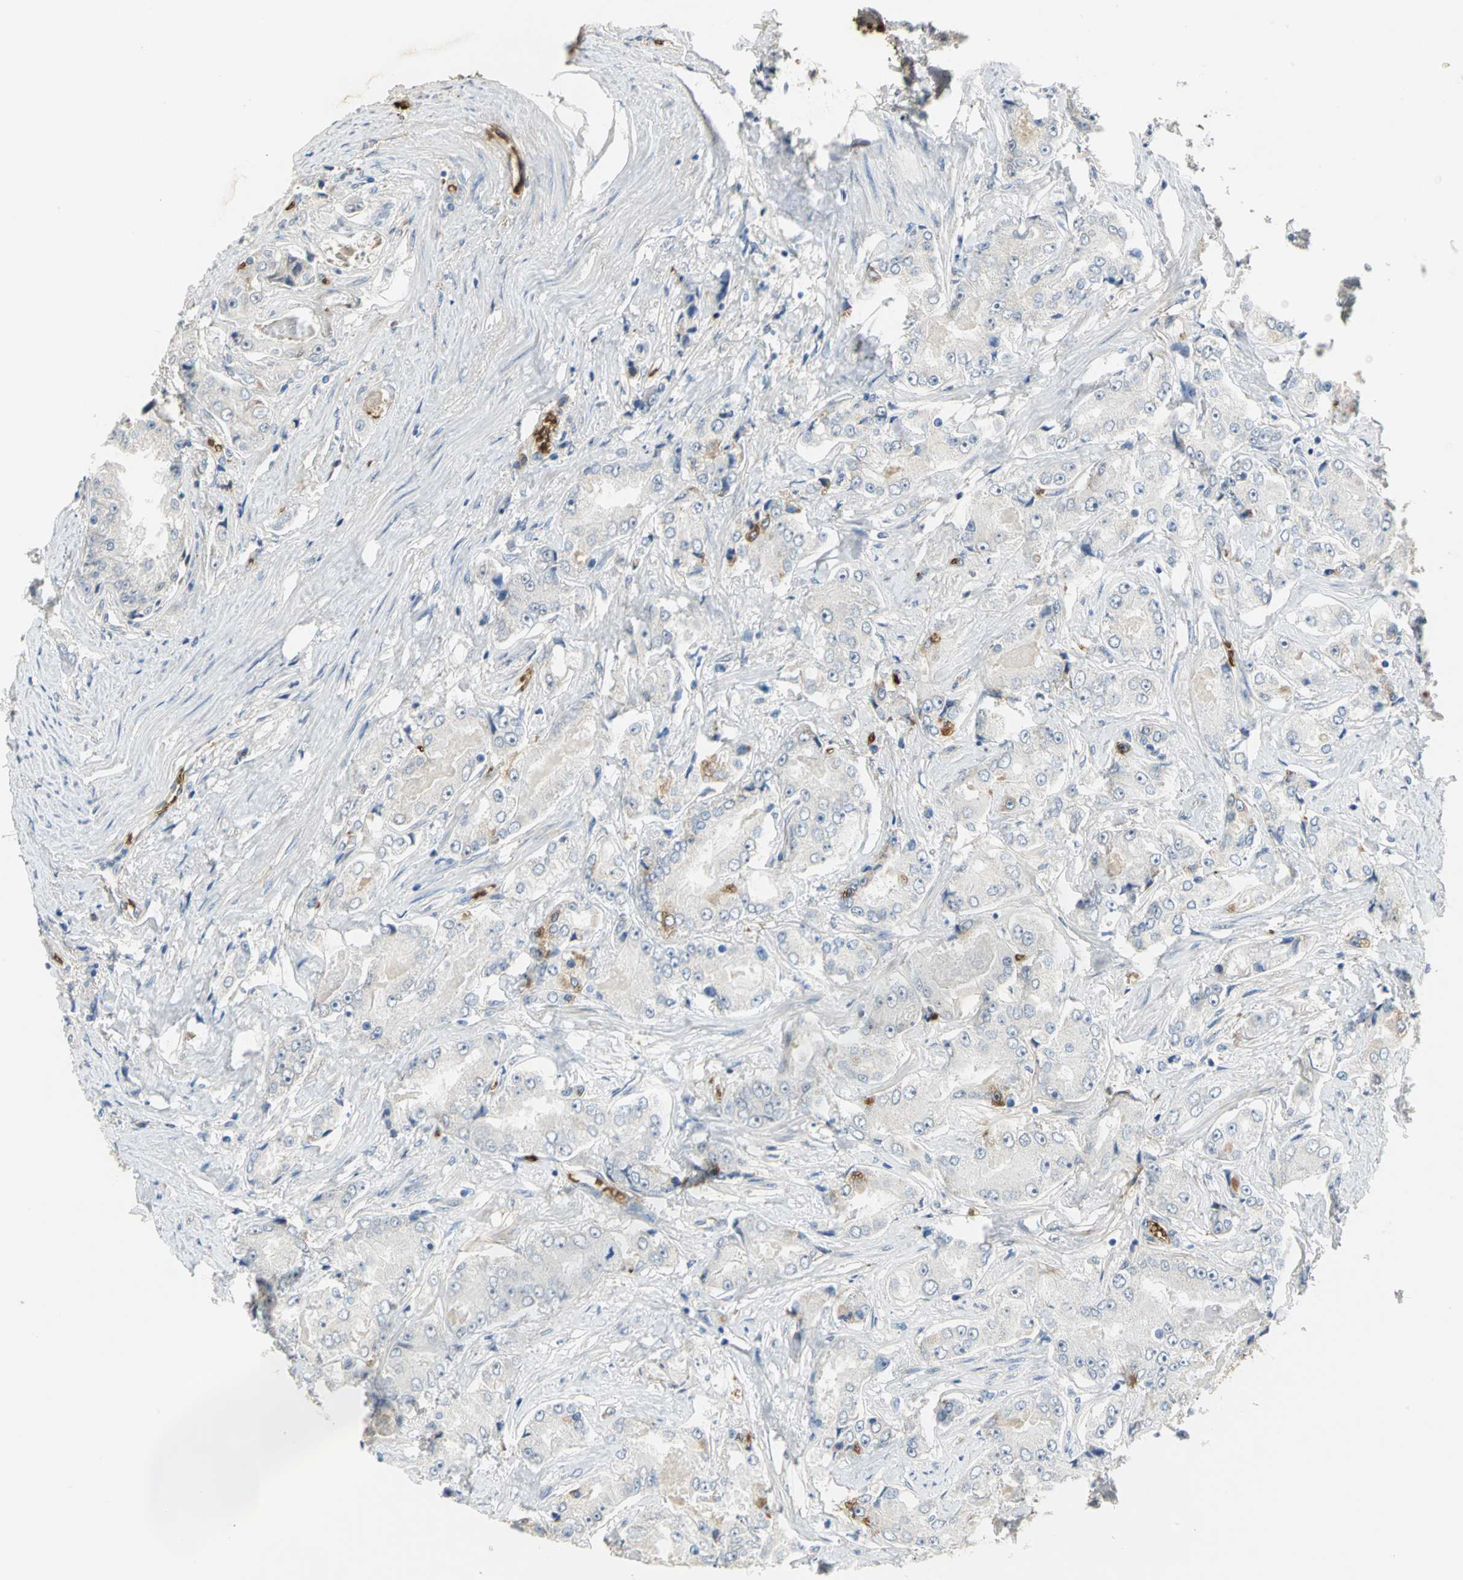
{"staining": {"intensity": "negative", "quantity": "none", "location": "none"}, "tissue": "prostate cancer", "cell_type": "Tumor cells", "image_type": "cancer", "snomed": [{"axis": "morphology", "description": "Adenocarcinoma, High grade"}, {"axis": "topography", "description": "Prostate"}], "caption": "A high-resolution histopathology image shows immunohistochemistry staining of prostate adenocarcinoma (high-grade), which demonstrates no significant positivity in tumor cells. (DAB immunohistochemistry with hematoxylin counter stain).", "gene": "TREM1", "patient": {"sex": "male", "age": 73}}